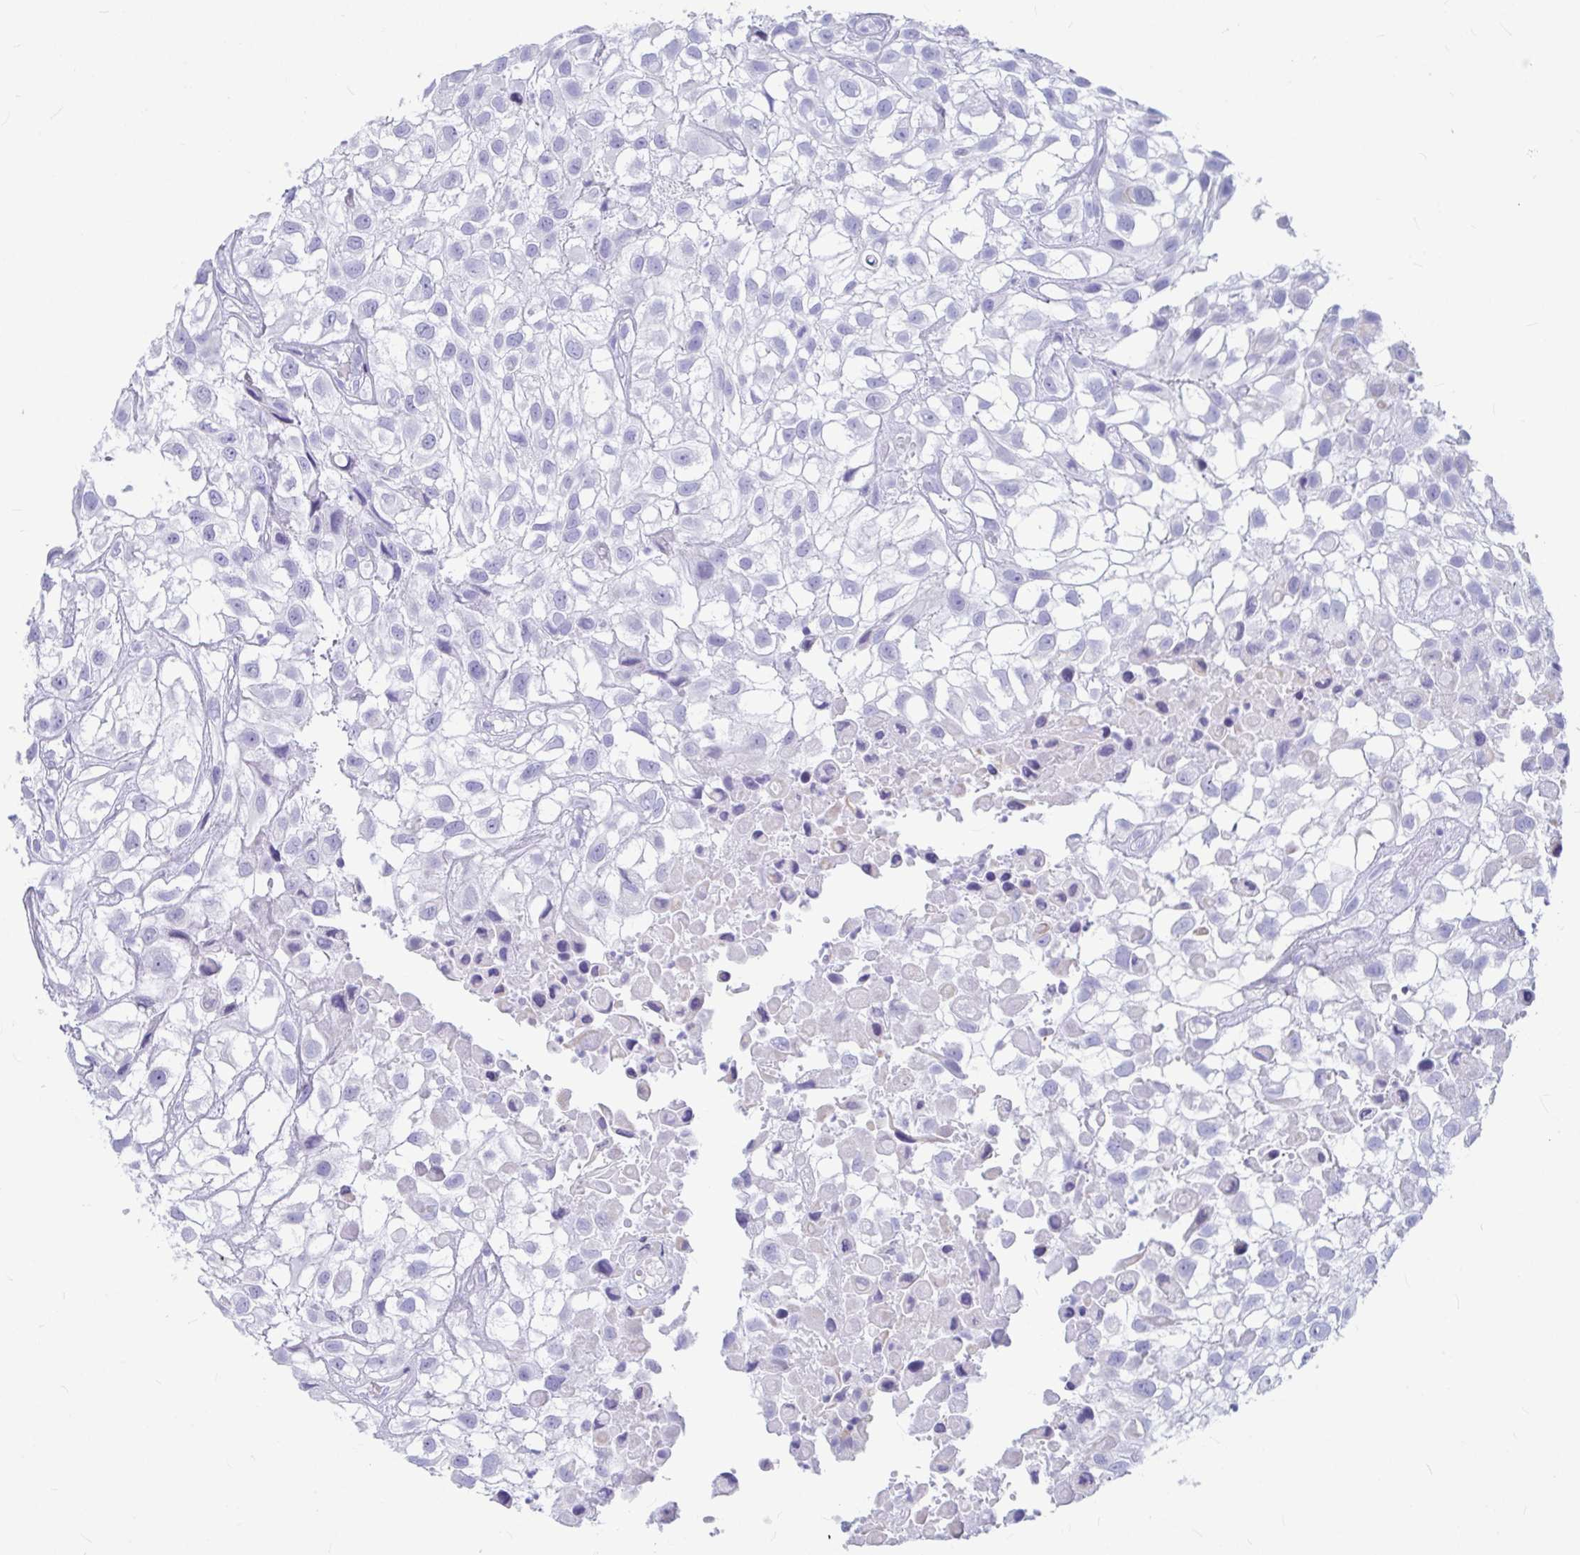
{"staining": {"intensity": "negative", "quantity": "none", "location": "none"}, "tissue": "urothelial cancer", "cell_type": "Tumor cells", "image_type": "cancer", "snomed": [{"axis": "morphology", "description": "Urothelial carcinoma, High grade"}, {"axis": "topography", "description": "Urinary bladder"}], "caption": "There is no significant expression in tumor cells of urothelial cancer.", "gene": "OR5J2", "patient": {"sex": "male", "age": 56}}